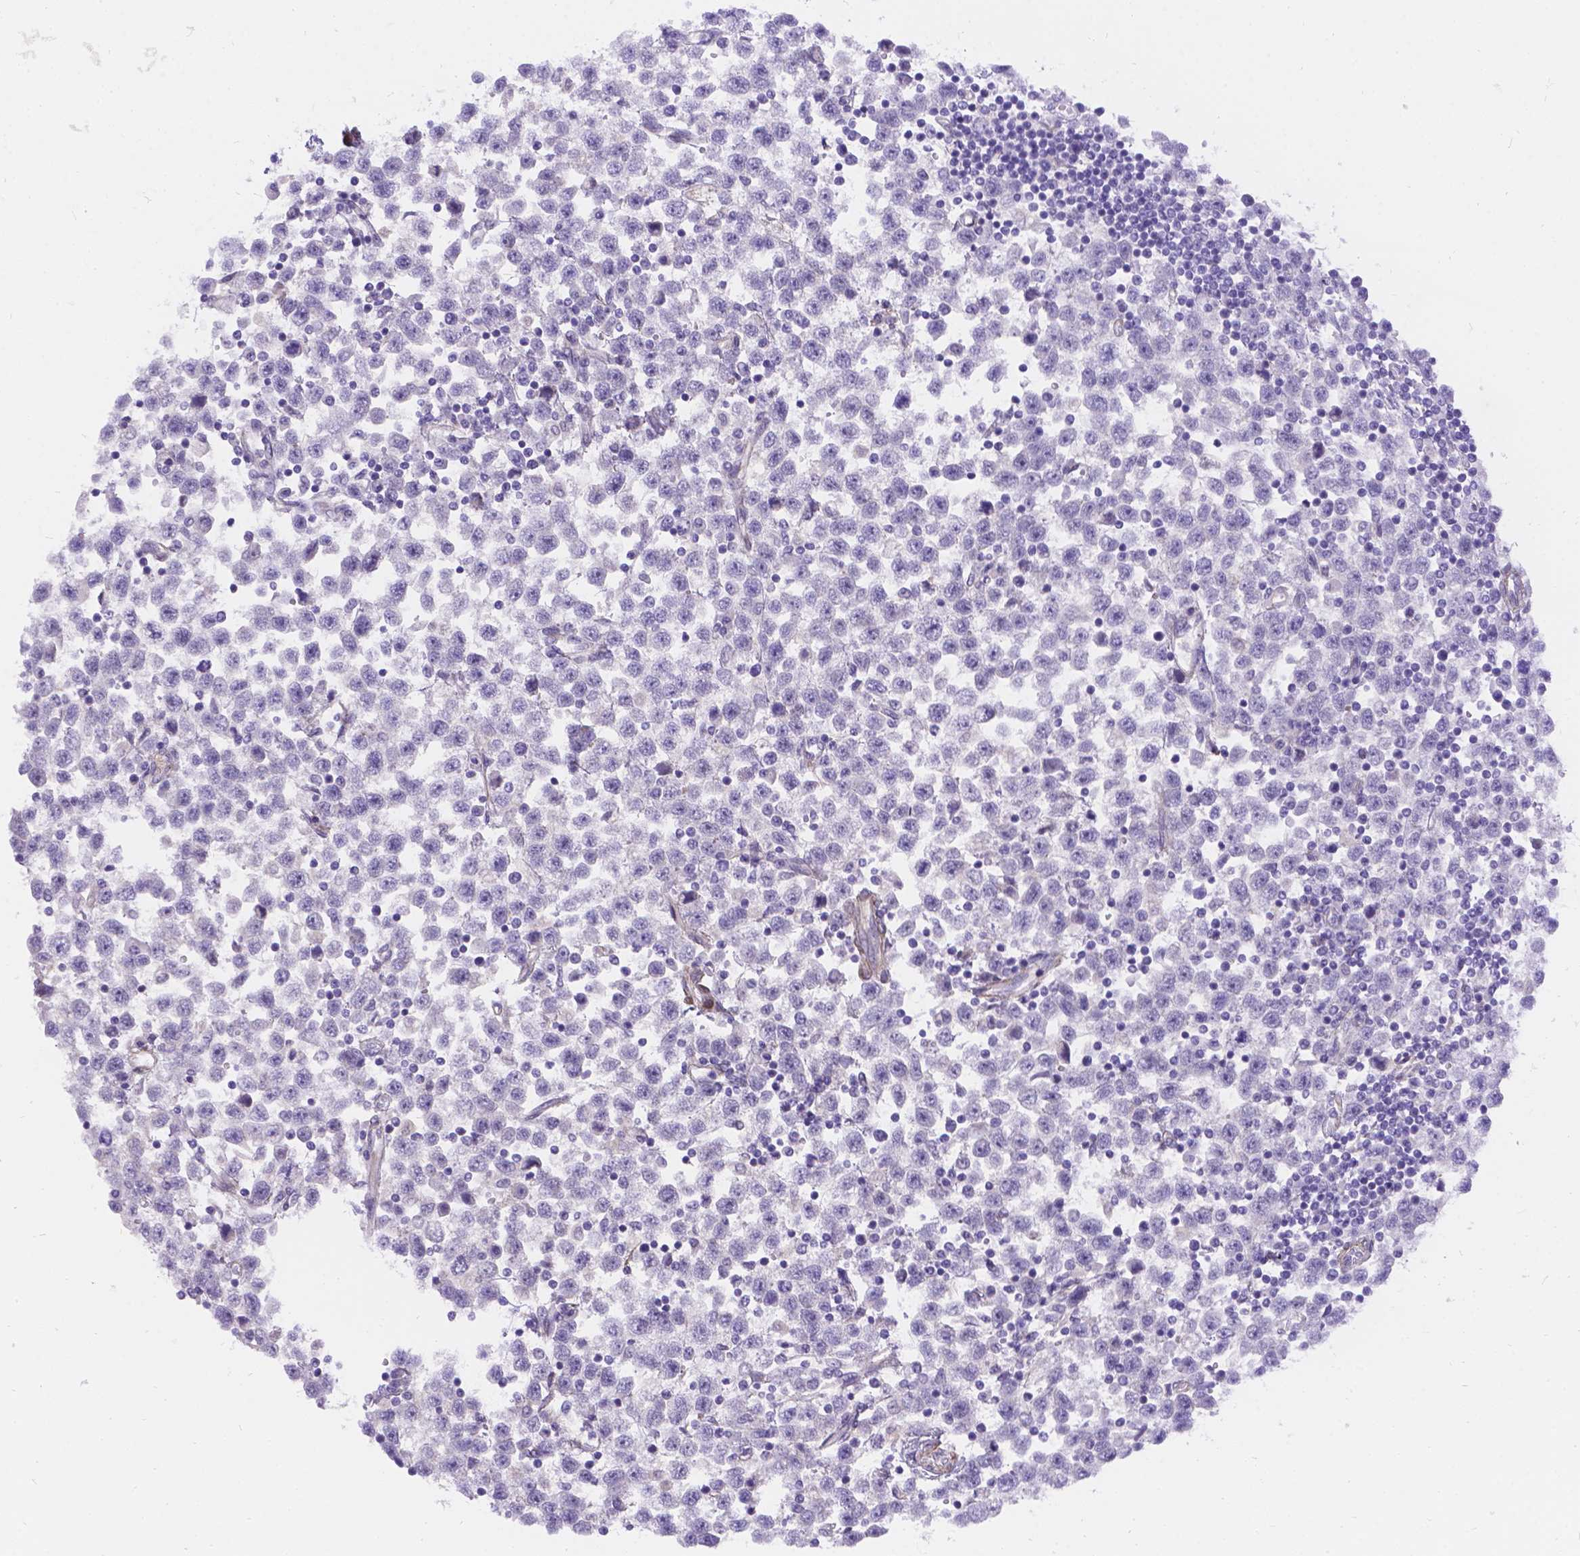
{"staining": {"intensity": "negative", "quantity": "none", "location": "none"}, "tissue": "testis cancer", "cell_type": "Tumor cells", "image_type": "cancer", "snomed": [{"axis": "morphology", "description": "Seminoma, NOS"}, {"axis": "topography", "description": "Testis"}], "caption": "A high-resolution image shows immunohistochemistry staining of testis seminoma, which exhibits no significant expression in tumor cells.", "gene": "PALS1", "patient": {"sex": "male", "age": 34}}